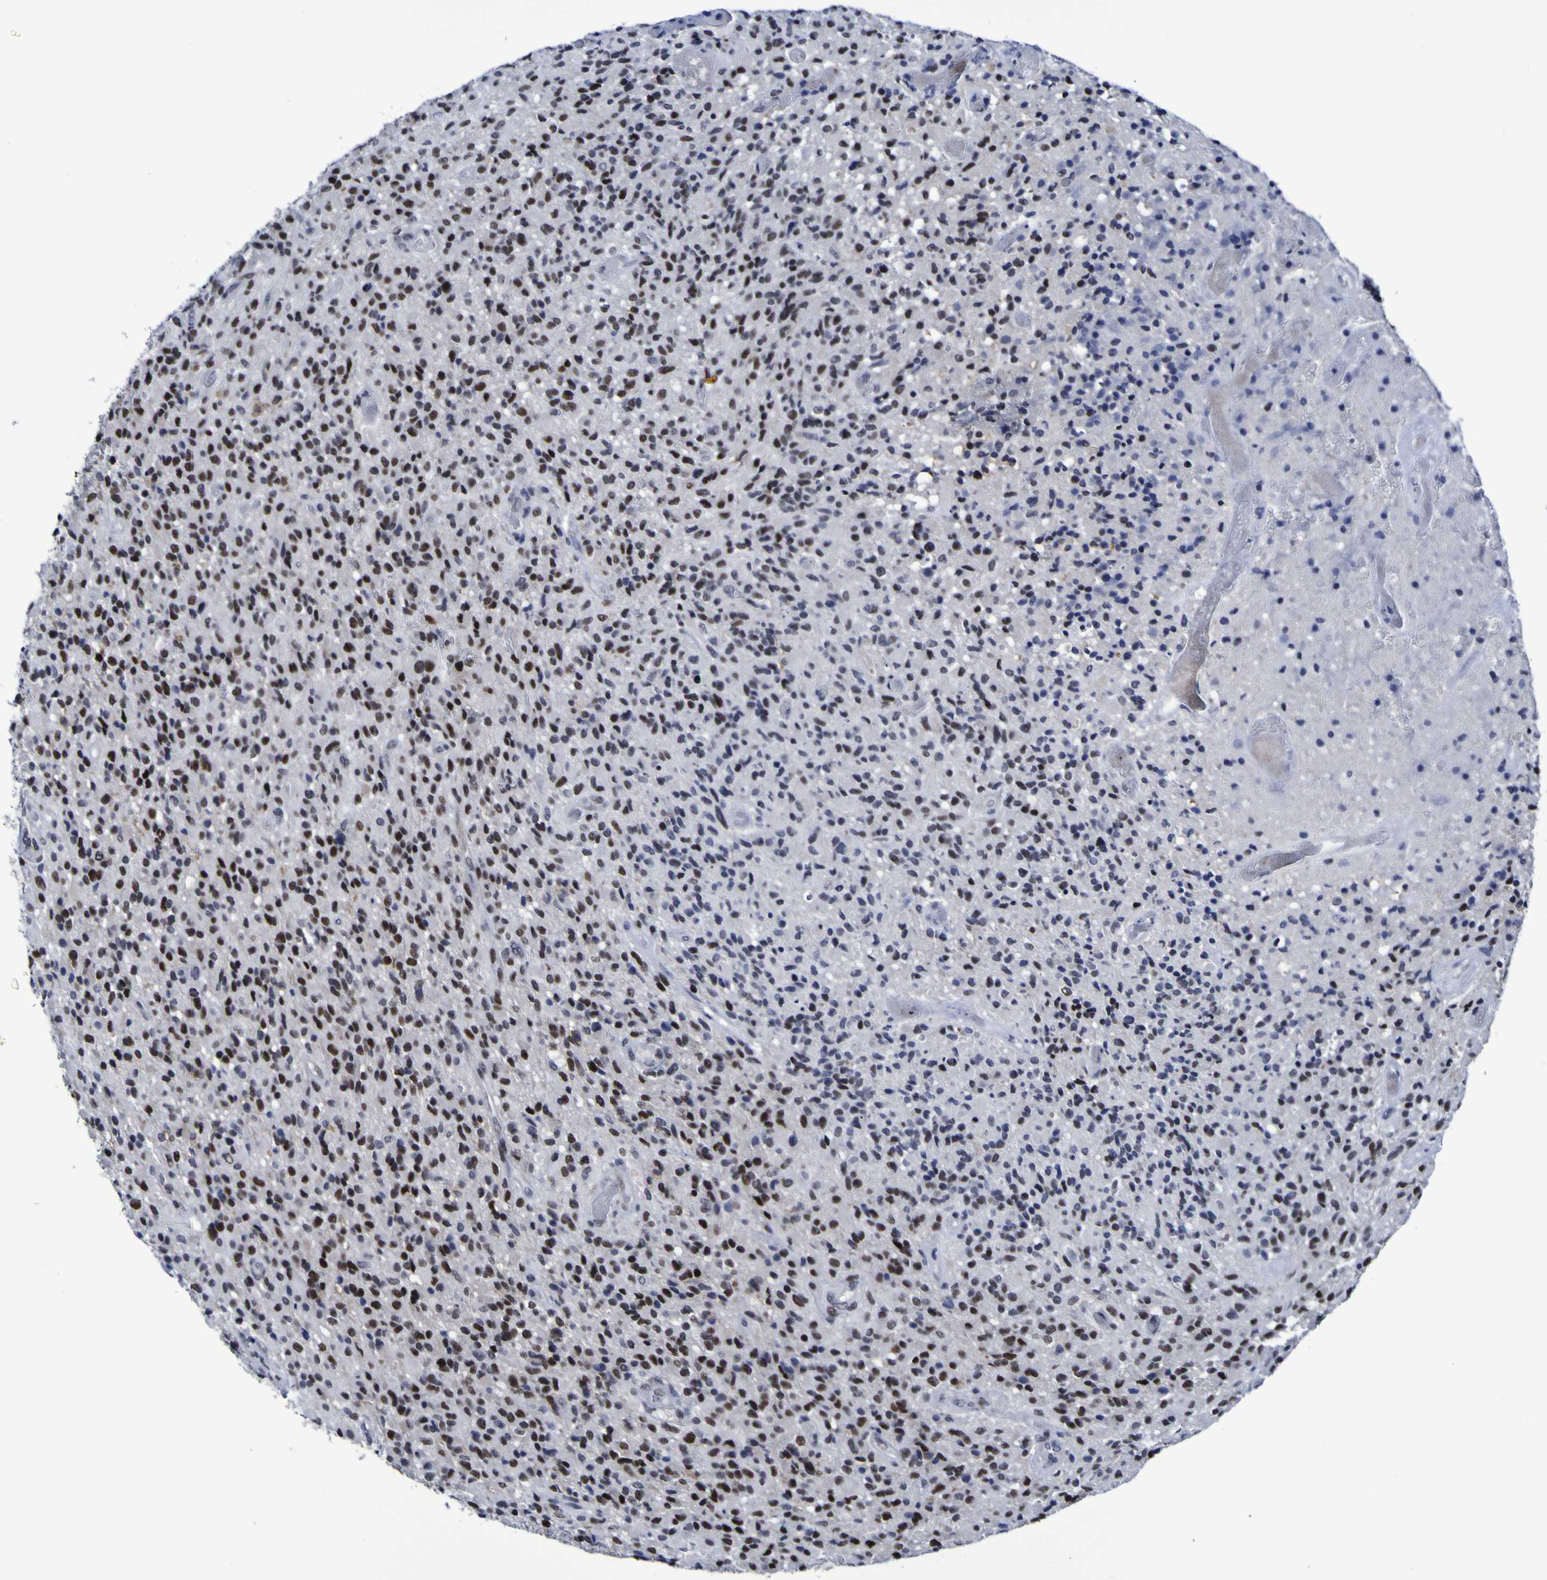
{"staining": {"intensity": "strong", "quantity": ">75%", "location": "nuclear"}, "tissue": "glioma", "cell_type": "Tumor cells", "image_type": "cancer", "snomed": [{"axis": "morphology", "description": "Glioma, malignant, High grade"}, {"axis": "topography", "description": "Brain"}], "caption": "Immunohistochemical staining of human glioma reveals high levels of strong nuclear protein expression in approximately >75% of tumor cells. (IHC, brightfield microscopy, high magnification).", "gene": "MBD3", "patient": {"sex": "male", "age": 71}}